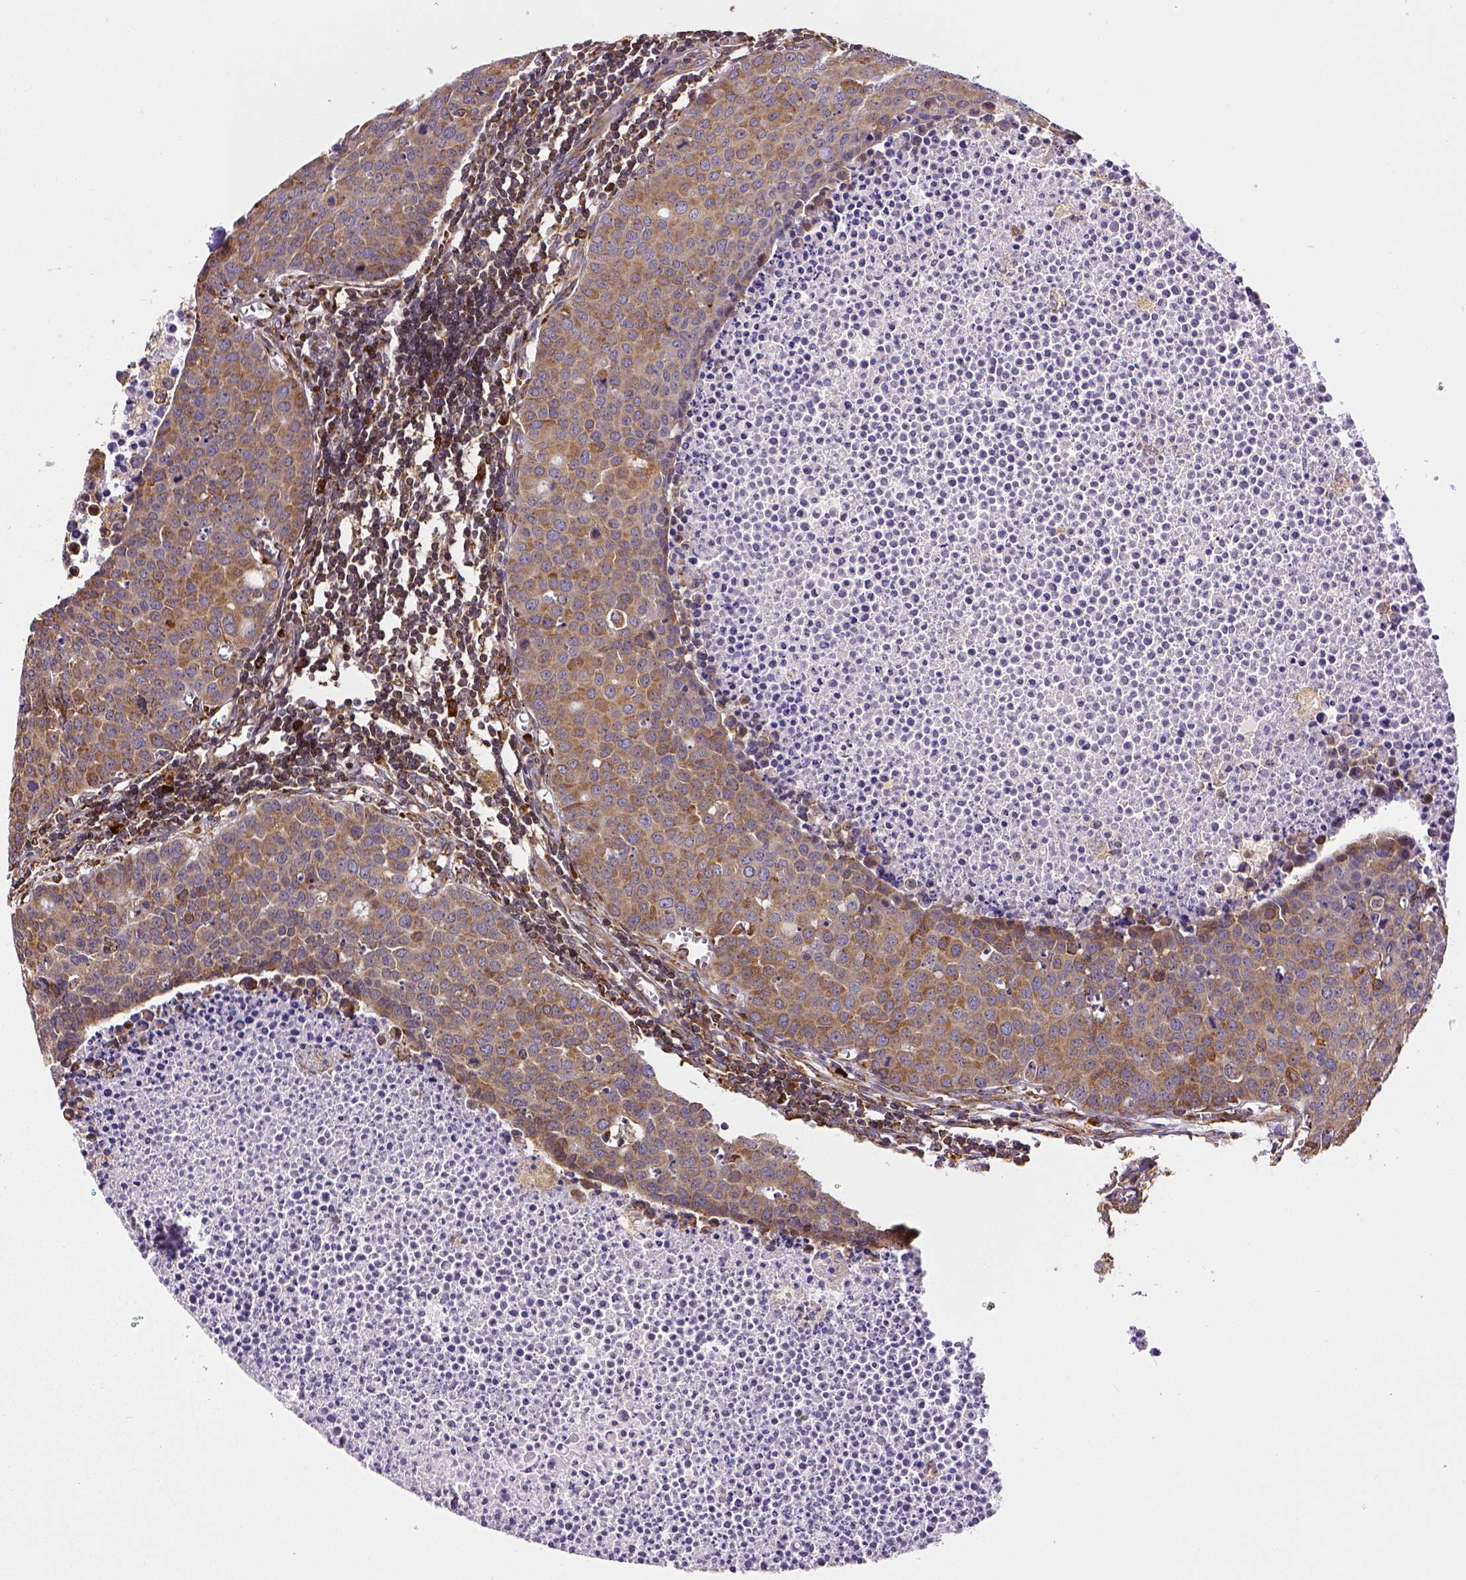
{"staining": {"intensity": "moderate", "quantity": ">75%", "location": "cytoplasmic/membranous"}, "tissue": "carcinoid", "cell_type": "Tumor cells", "image_type": "cancer", "snomed": [{"axis": "morphology", "description": "Carcinoid, malignant, NOS"}, {"axis": "topography", "description": "Colon"}], "caption": "Moderate cytoplasmic/membranous expression is seen in approximately >75% of tumor cells in malignant carcinoid.", "gene": "MTDH", "patient": {"sex": "male", "age": 81}}